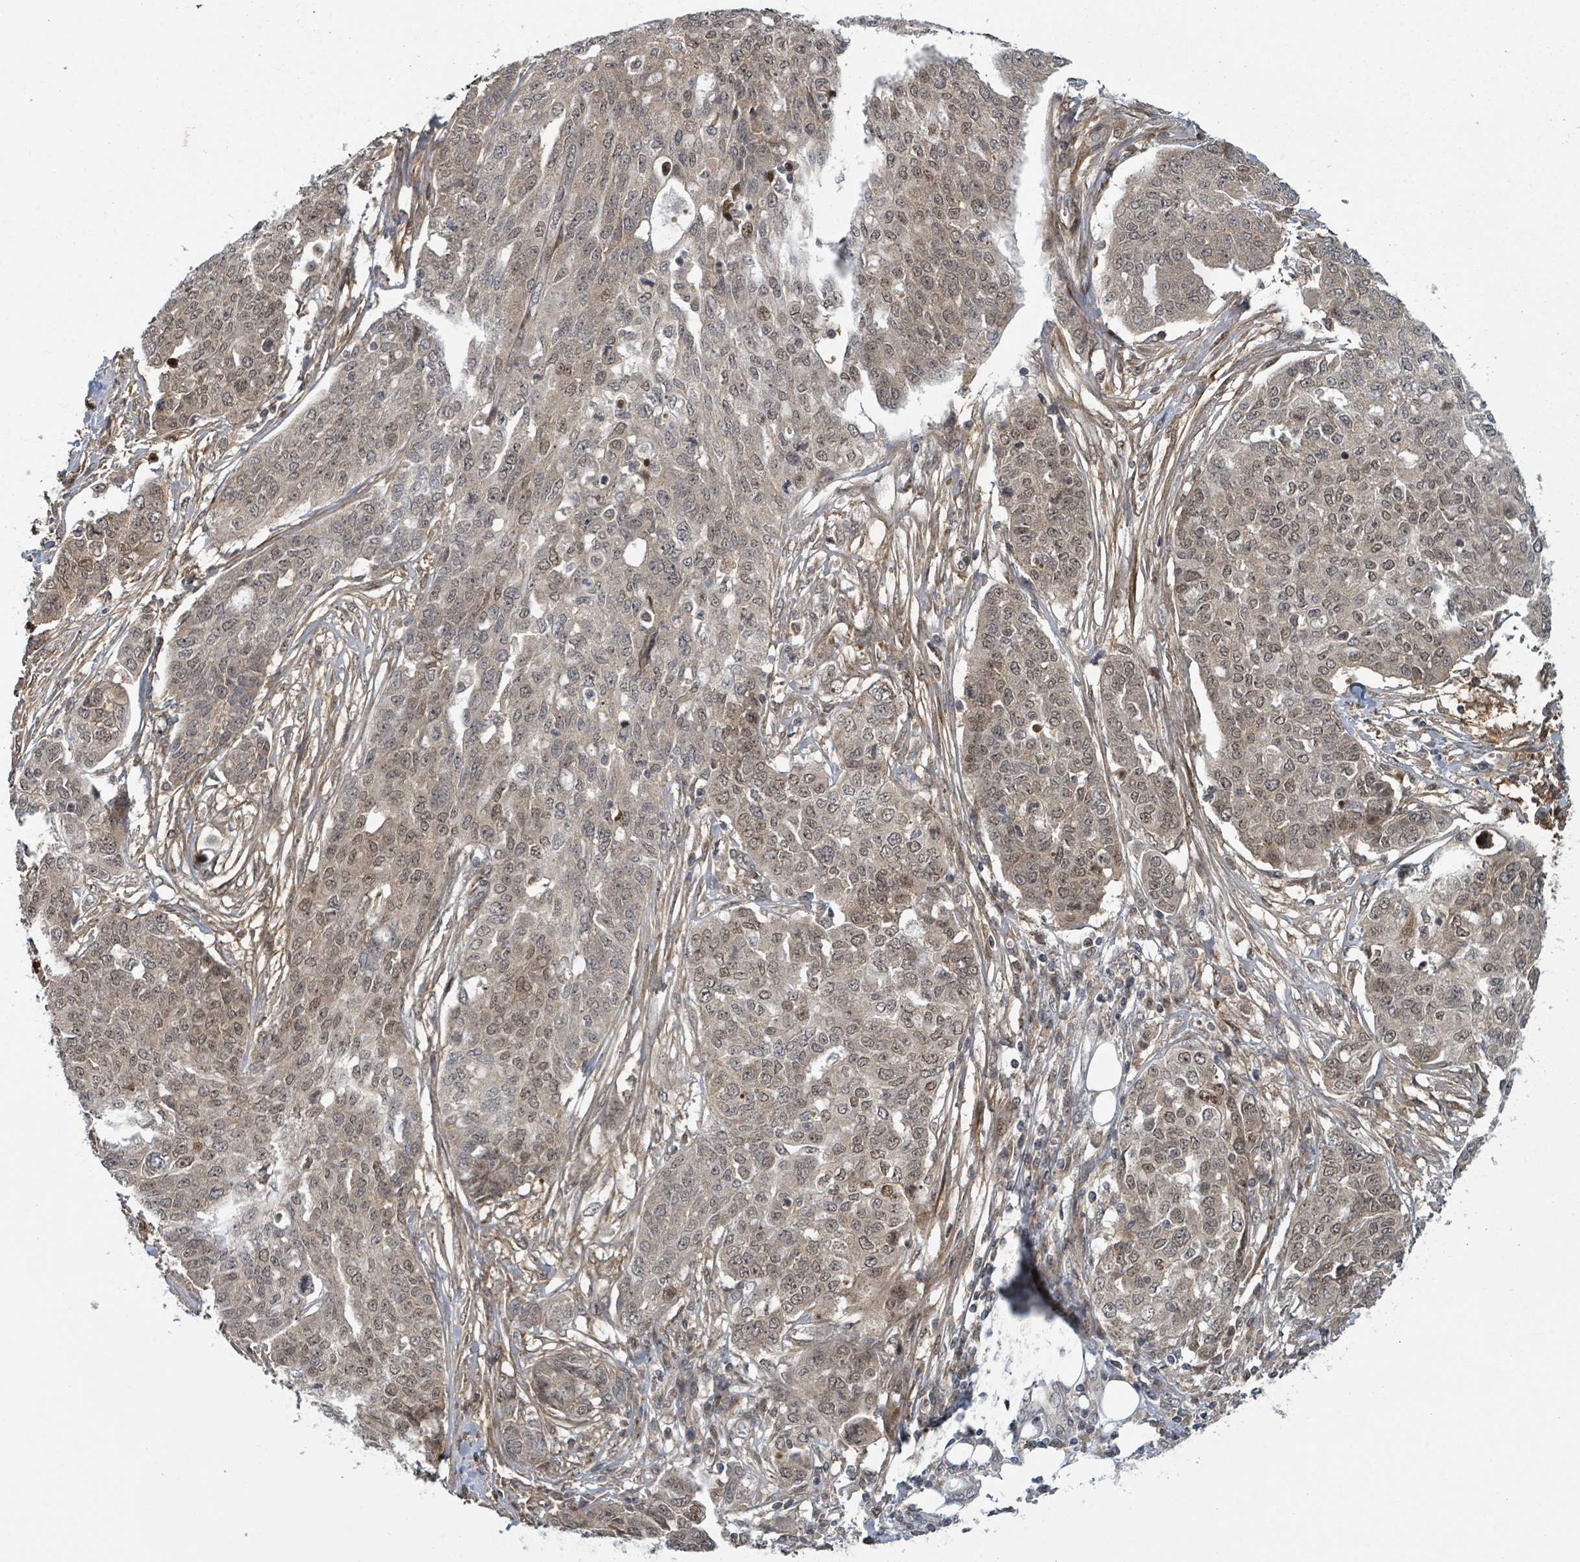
{"staining": {"intensity": "moderate", "quantity": "25%-75%", "location": "nuclear"}, "tissue": "ovarian cancer", "cell_type": "Tumor cells", "image_type": "cancer", "snomed": [{"axis": "morphology", "description": "Cystadenocarcinoma, serous, NOS"}, {"axis": "topography", "description": "Soft tissue"}, {"axis": "topography", "description": "Ovary"}], "caption": "An image showing moderate nuclear expression in approximately 25%-75% of tumor cells in ovarian serous cystadenocarcinoma, as visualized by brown immunohistochemical staining.", "gene": "GTF3C1", "patient": {"sex": "female", "age": 57}}